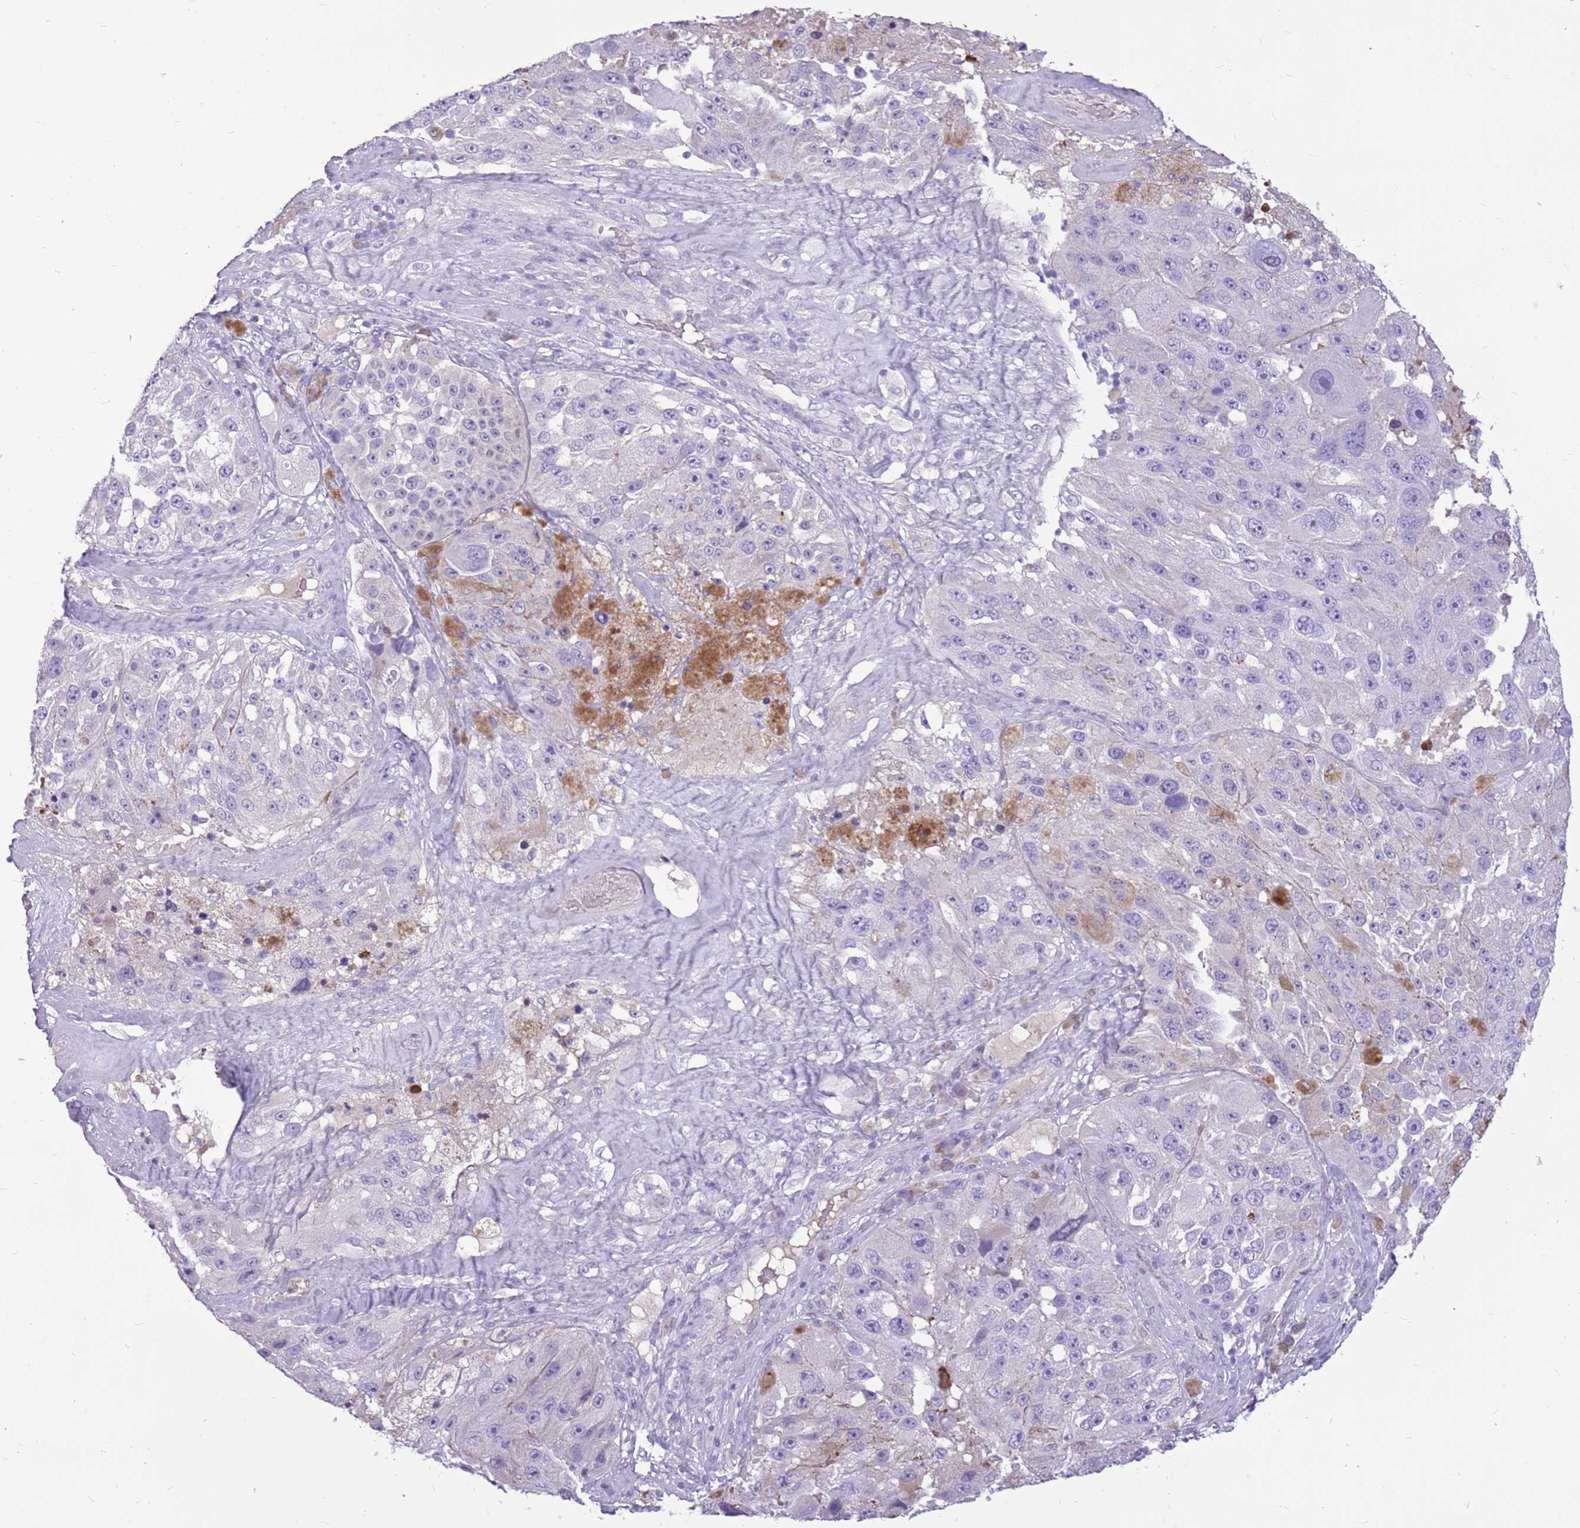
{"staining": {"intensity": "negative", "quantity": "none", "location": "none"}, "tissue": "melanoma", "cell_type": "Tumor cells", "image_type": "cancer", "snomed": [{"axis": "morphology", "description": "Malignant melanoma, Metastatic site"}, {"axis": "topography", "description": "Lymph node"}], "caption": "The IHC micrograph has no significant staining in tumor cells of malignant melanoma (metastatic site) tissue.", "gene": "ZNF425", "patient": {"sex": "male", "age": 62}}